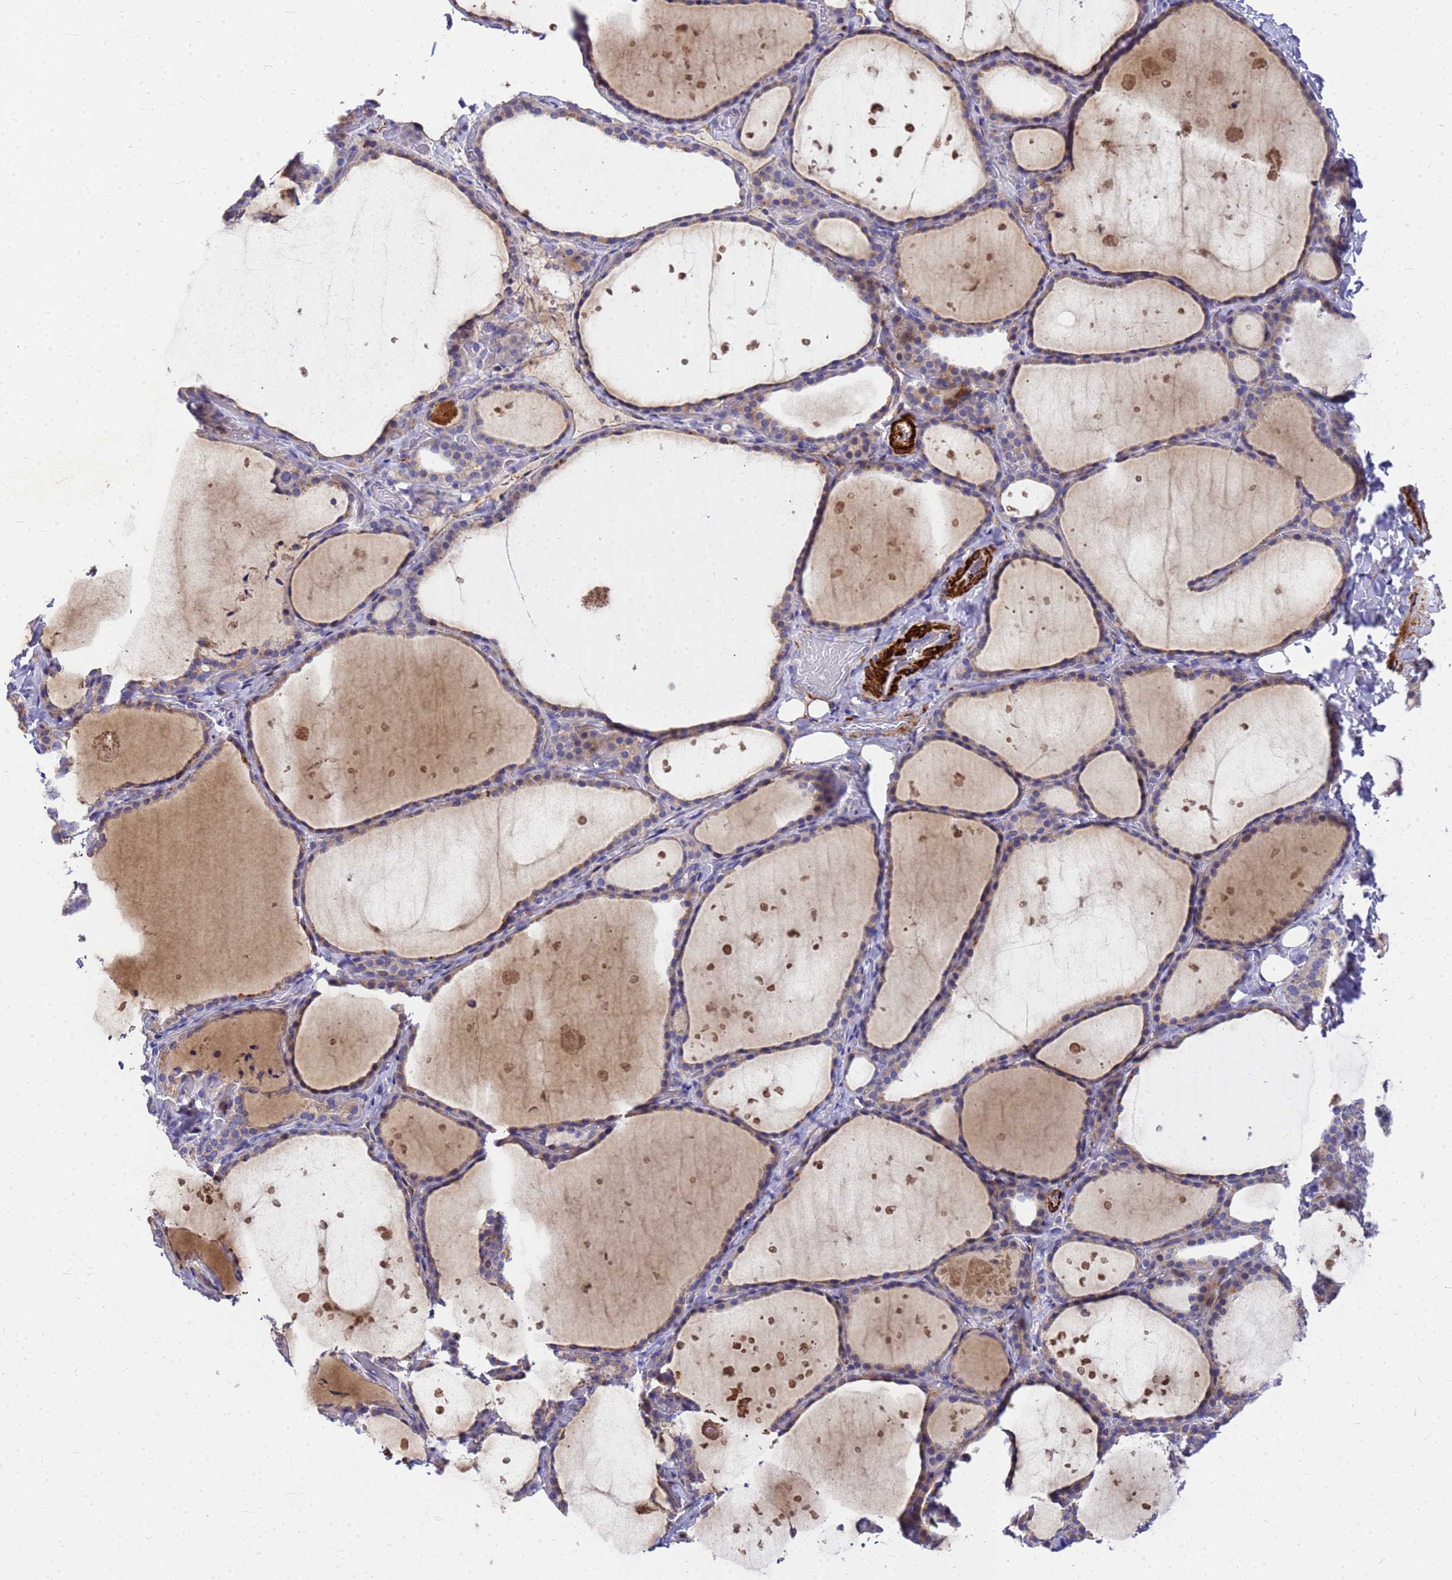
{"staining": {"intensity": "weak", "quantity": "25%-75%", "location": "cytoplasmic/membranous"}, "tissue": "thyroid gland", "cell_type": "Glandular cells", "image_type": "normal", "snomed": [{"axis": "morphology", "description": "Normal tissue, NOS"}, {"axis": "topography", "description": "Thyroid gland"}], "caption": "Protein expression analysis of unremarkable thyroid gland shows weak cytoplasmic/membranous staining in approximately 25%-75% of glandular cells. The protein is stained brown, and the nuclei are stained in blue (DAB (3,3'-diaminobenzidine) IHC with brightfield microscopy, high magnification).", "gene": "POP7", "patient": {"sex": "female", "age": 44}}